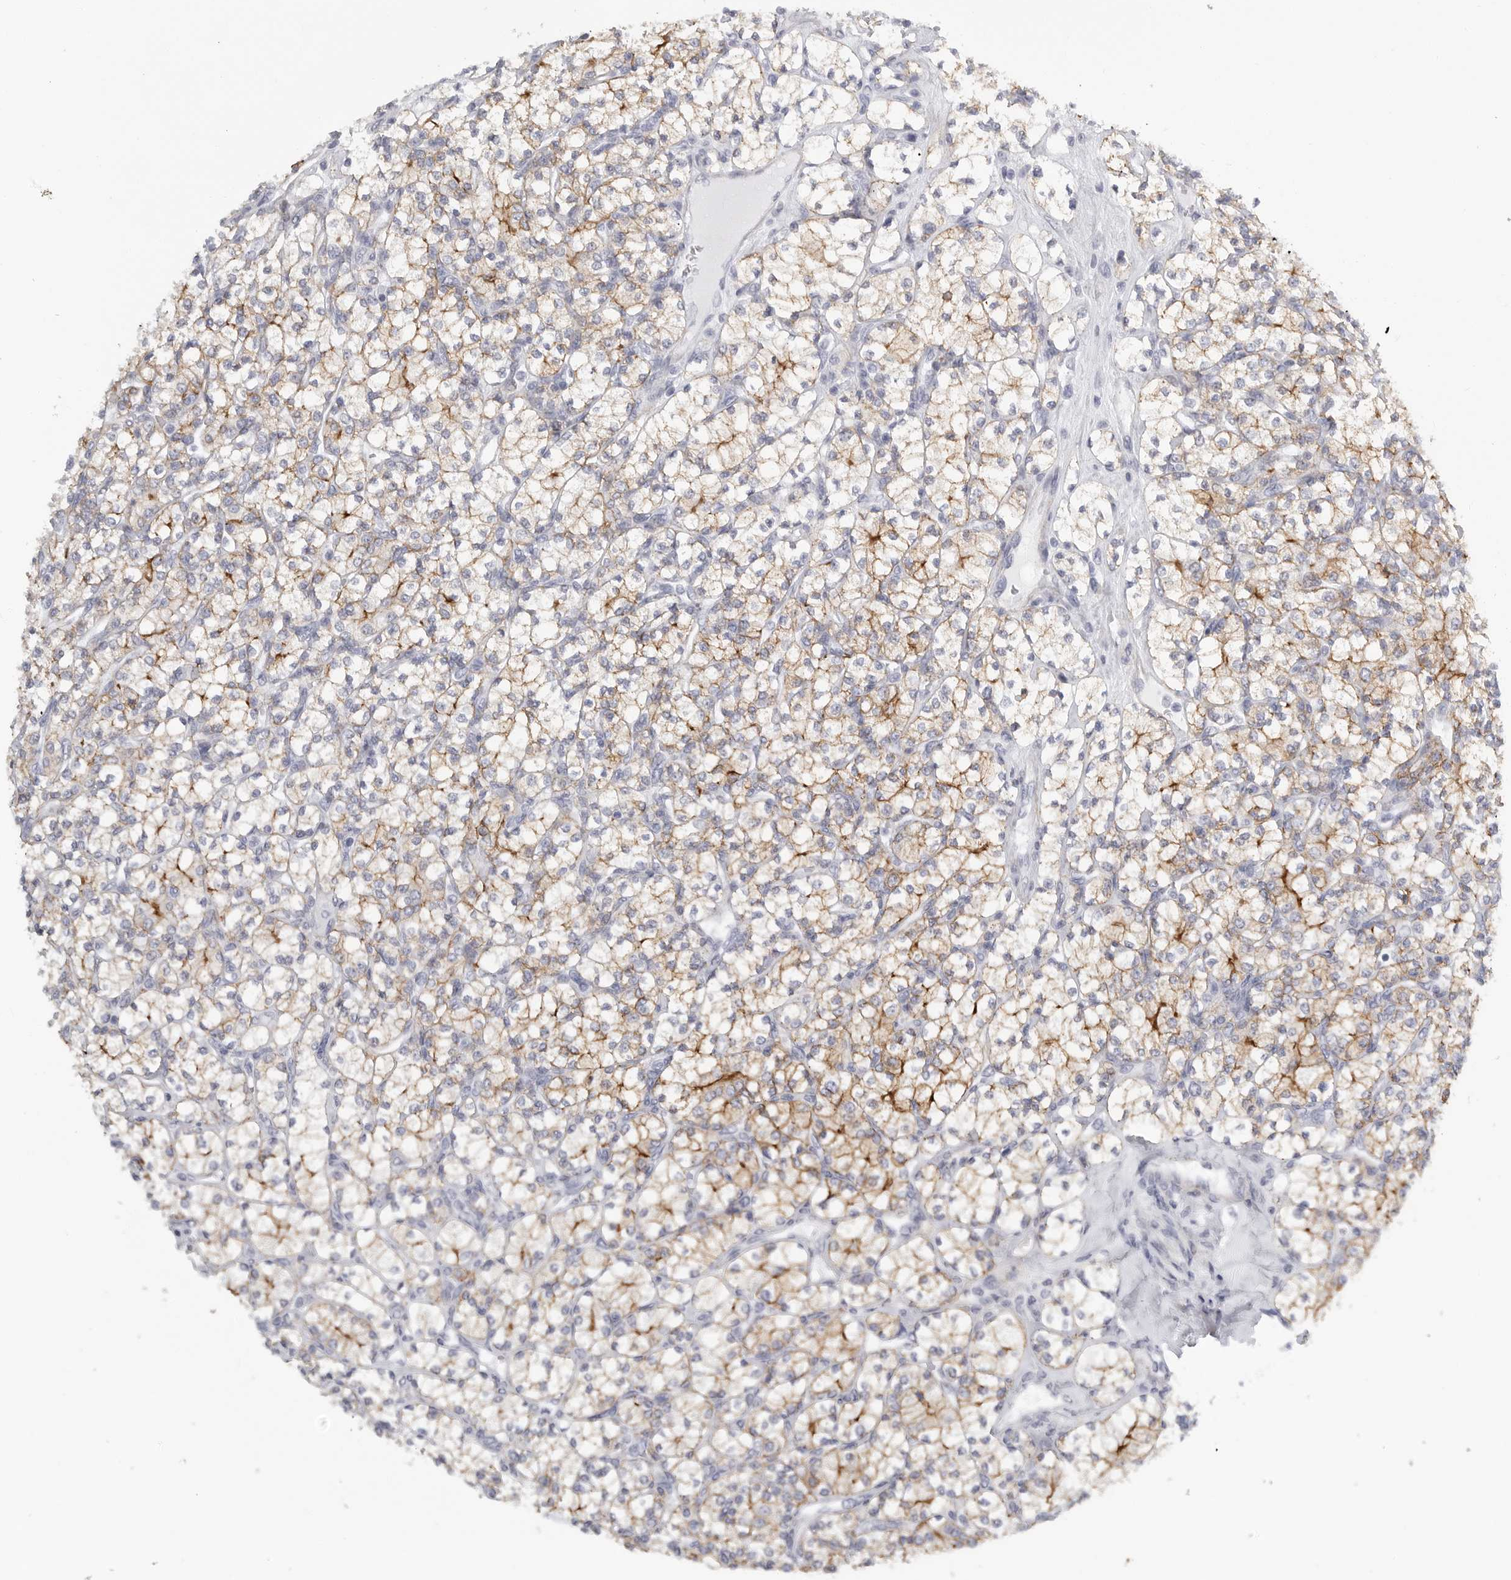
{"staining": {"intensity": "moderate", "quantity": ">75%", "location": "cytoplasmic/membranous"}, "tissue": "renal cancer", "cell_type": "Tumor cells", "image_type": "cancer", "snomed": [{"axis": "morphology", "description": "Adenocarcinoma, NOS"}, {"axis": "topography", "description": "Kidney"}], "caption": "Brown immunohistochemical staining in human adenocarcinoma (renal) displays moderate cytoplasmic/membranous expression in approximately >75% of tumor cells. The staining was performed using DAB to visualize the protein expression in brown, while the nuclei were stained in blue with hematoxylin (Magnification: 20x).", "gene": "TNR", "patient": {"sex": "male", "age": 77}}